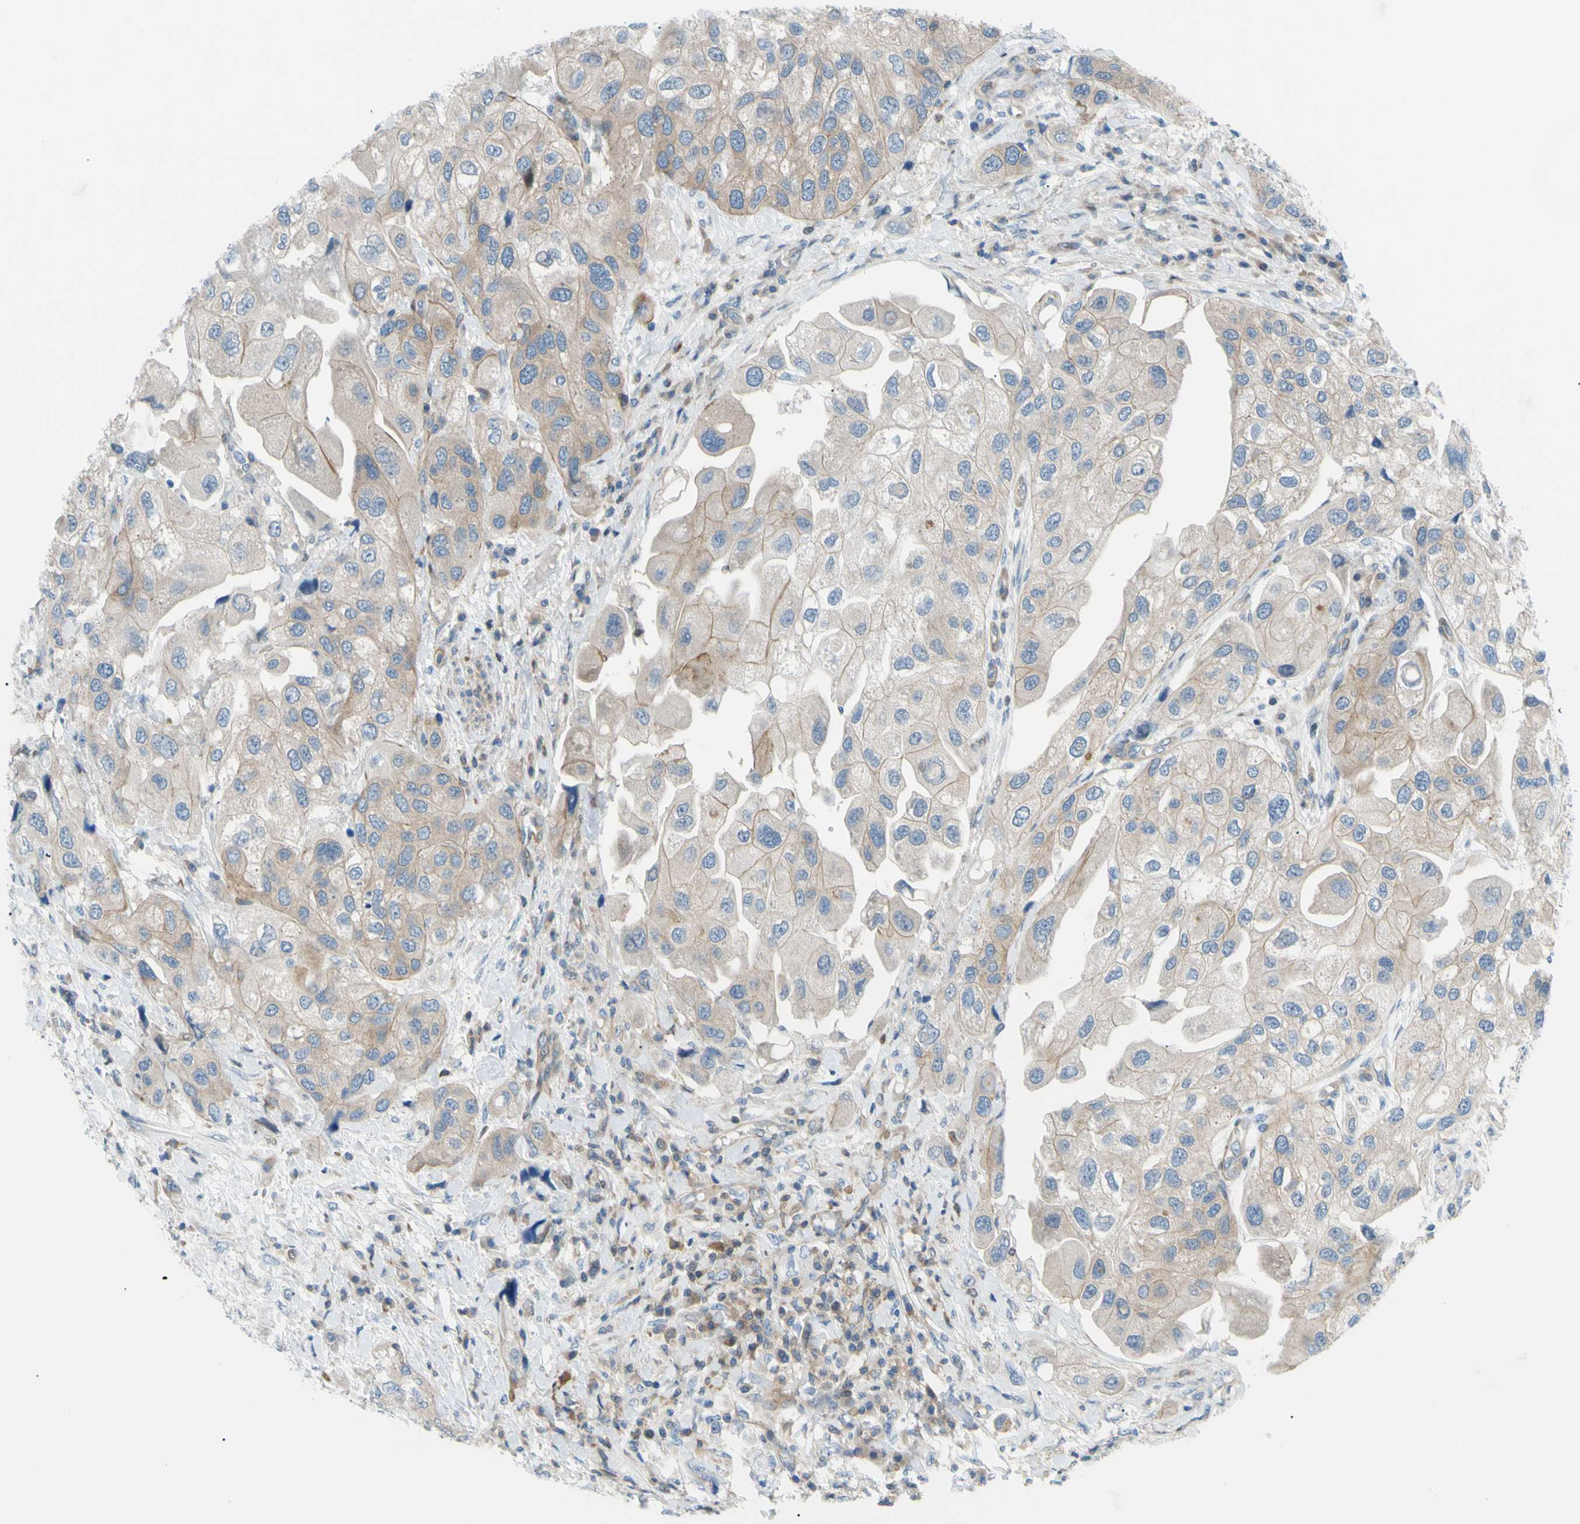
{"staining": {"intensity": "moderate", "quantity": "25%-75%", "location": "cytoplasmic/membranous"}, "tissue": "urothelial cancer", "cell_type": "Tumor cells", "image_type": "cancer", "snomed": [{"axis": "morphology", "description": "Urothelial carcinoma, High grade"}, {"axis": "topography", "description": "Urinary bladder"}], "caption": "Moderate cytoplasmic/membranous positivity is identified in approximately 25%-75% of tumor cells in high-grade urothelial carcinoma.", "gene": "PAK2", "patient": {"sex": "female", "age": 64}}